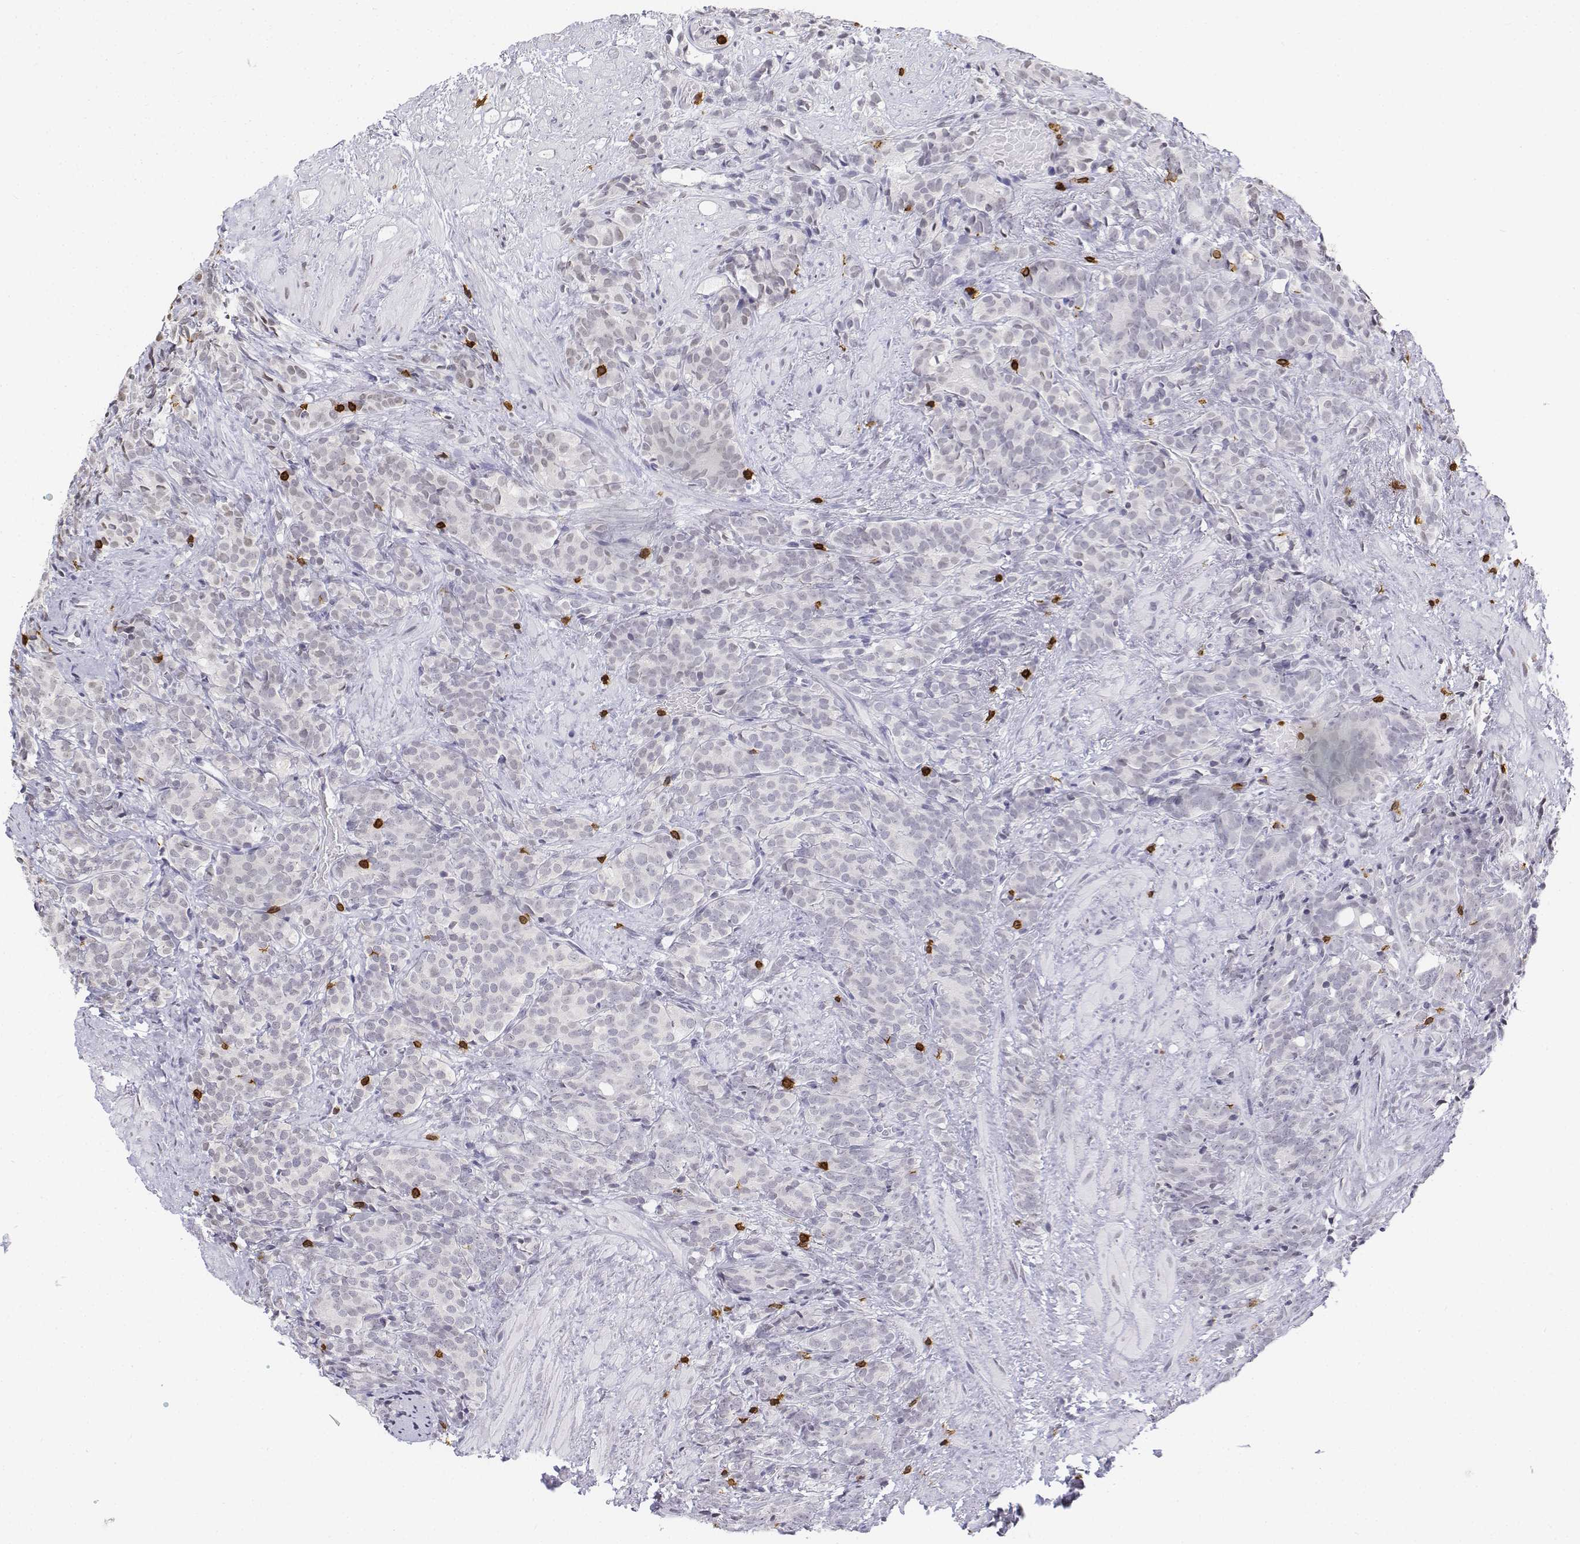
{"staining": {"intensity": "negative", "quantity": "none", "location": "none"}, "tissue": "prostate cancer", "cell_type": "Tumor cells", "image_type": "cancer", "snomed": [{"axis": "morphology", "description": "Adenocarcinoma, High grade"}, {"axis": "topography", "description": "Prostate"}], "caption": "DAB (3,3'-diaminobenzidine) immunohistochemical staining of prostate cancer (high-grade adenocarcinoma) shows no significant expression in tumor cells.", "gene": "CD3E", "patient": {"sex": "male", "age": 84}}